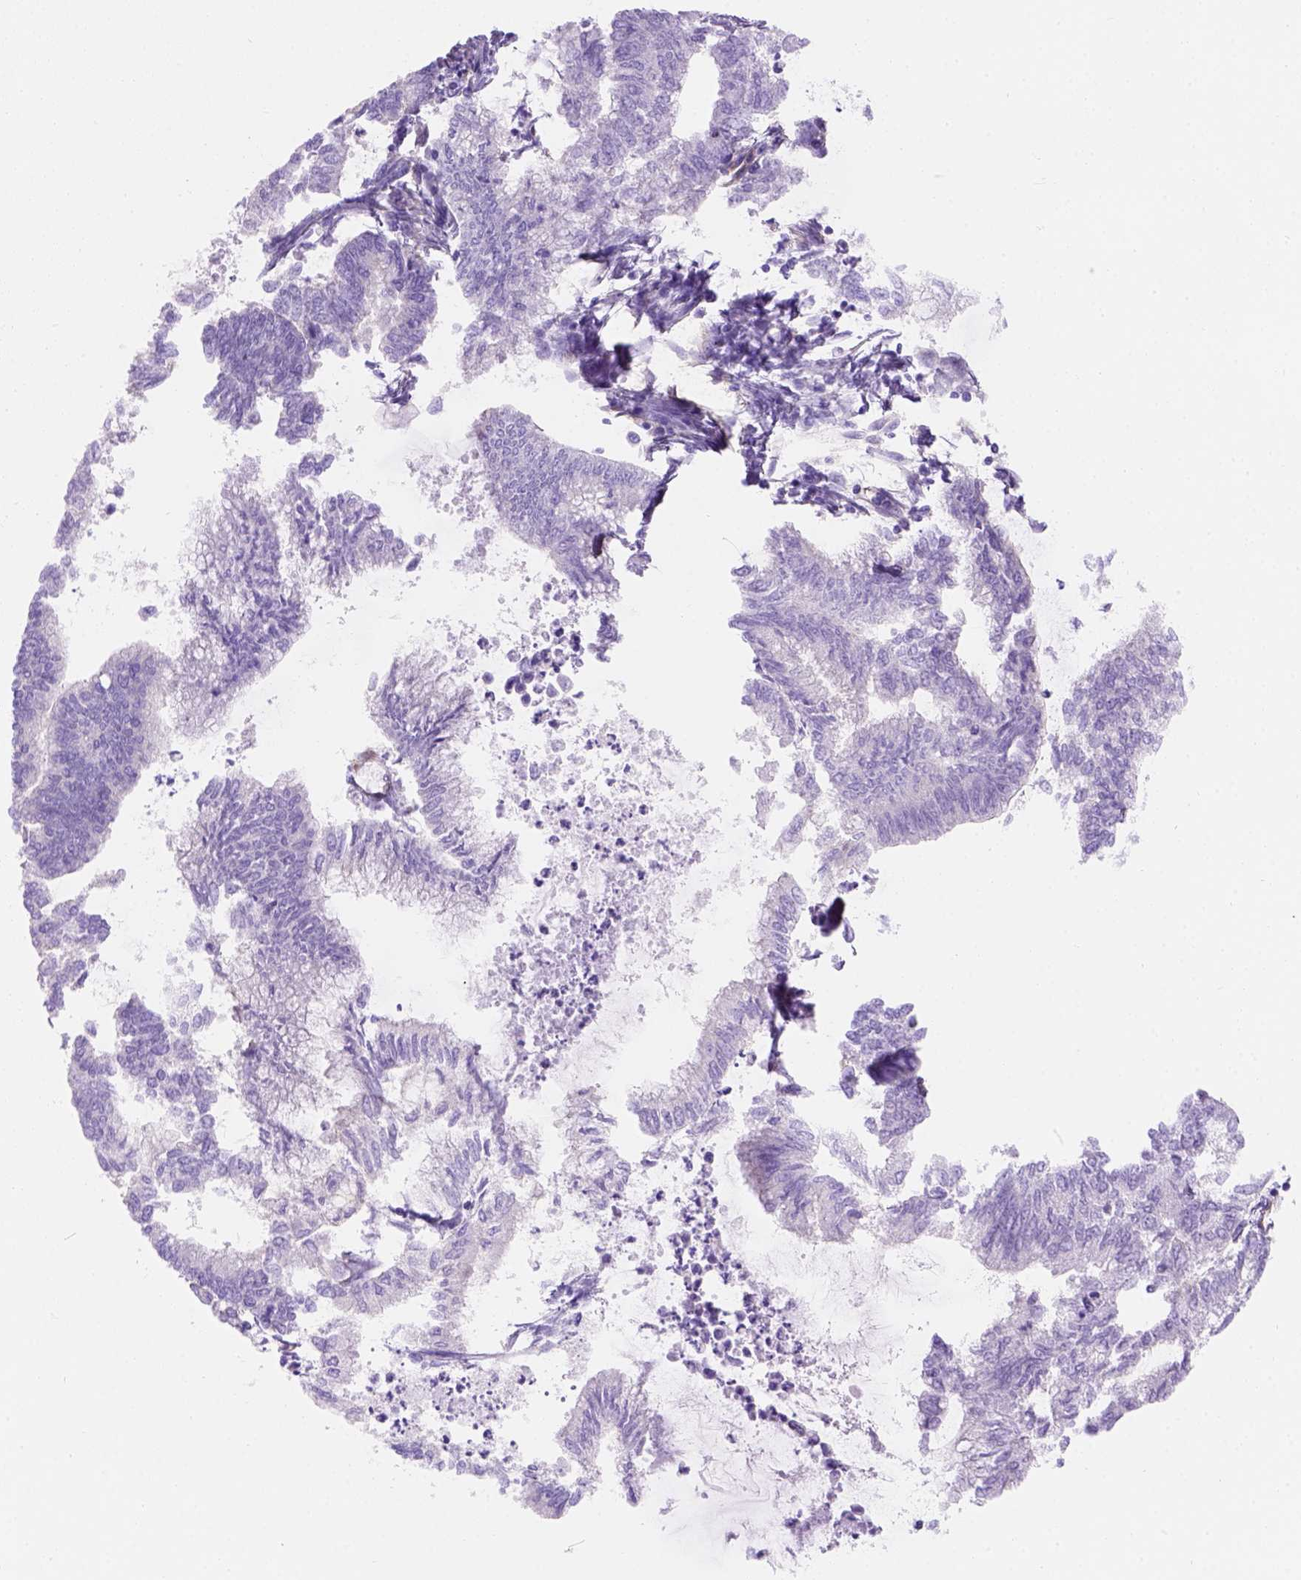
{"staining": {"intensity": "negative", "quantity": "none", "location": "none"}, "tissue": "endometrial cancer", "cell_type": "Tumor cells", "image_type": "cancer", "snomed": [{"axis": "morphology", "description": "Adenocarcinoma, NOS"}, {"axis": "topography", "description": "Endometrium"}], "caption": "Adenocarcinoma (endometrial) stained for a protein using IHC shows no expression tumor cells.", "gene": "PHF7", "patient": {"sex": "female", "age": 79}}